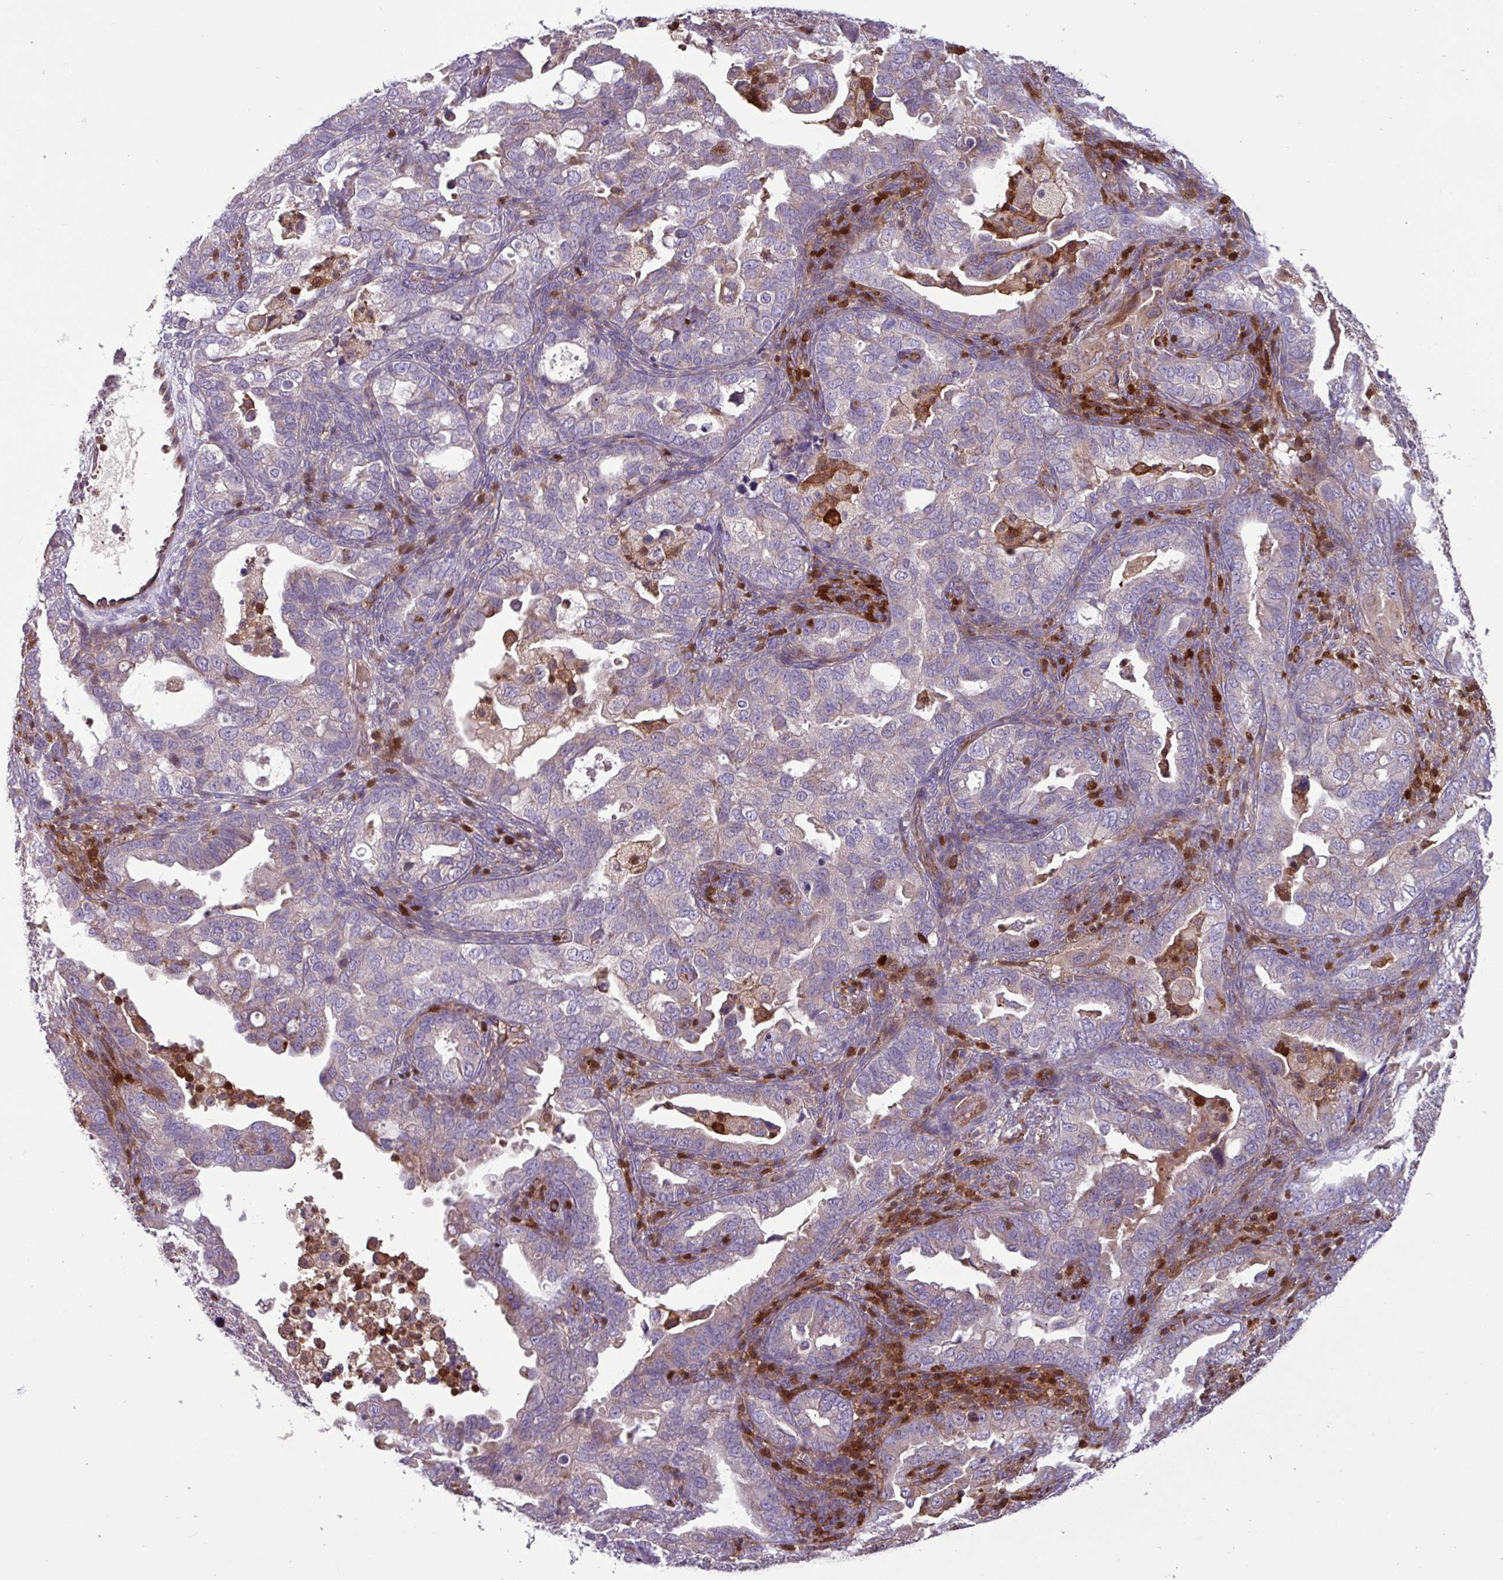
{"staining": {"intensity": "negative", "quantity": "none", "location": "none"}, "tissue": "endometrial cancer", "cell_type": "Tumor cells", "image_type": "cancer", "snomed": [{"axis": "morphology", "description": "Adenocarcinoma, NOS"}, {"axis": "topography", "description": "Endometrium"}], "caption": "This is a image of immunohistochemistry staining of endometrial cancer, which shows no positivity in tumor cells.", "gene": "SEC61G", "patient": {"sex": "female", "age": 57}}